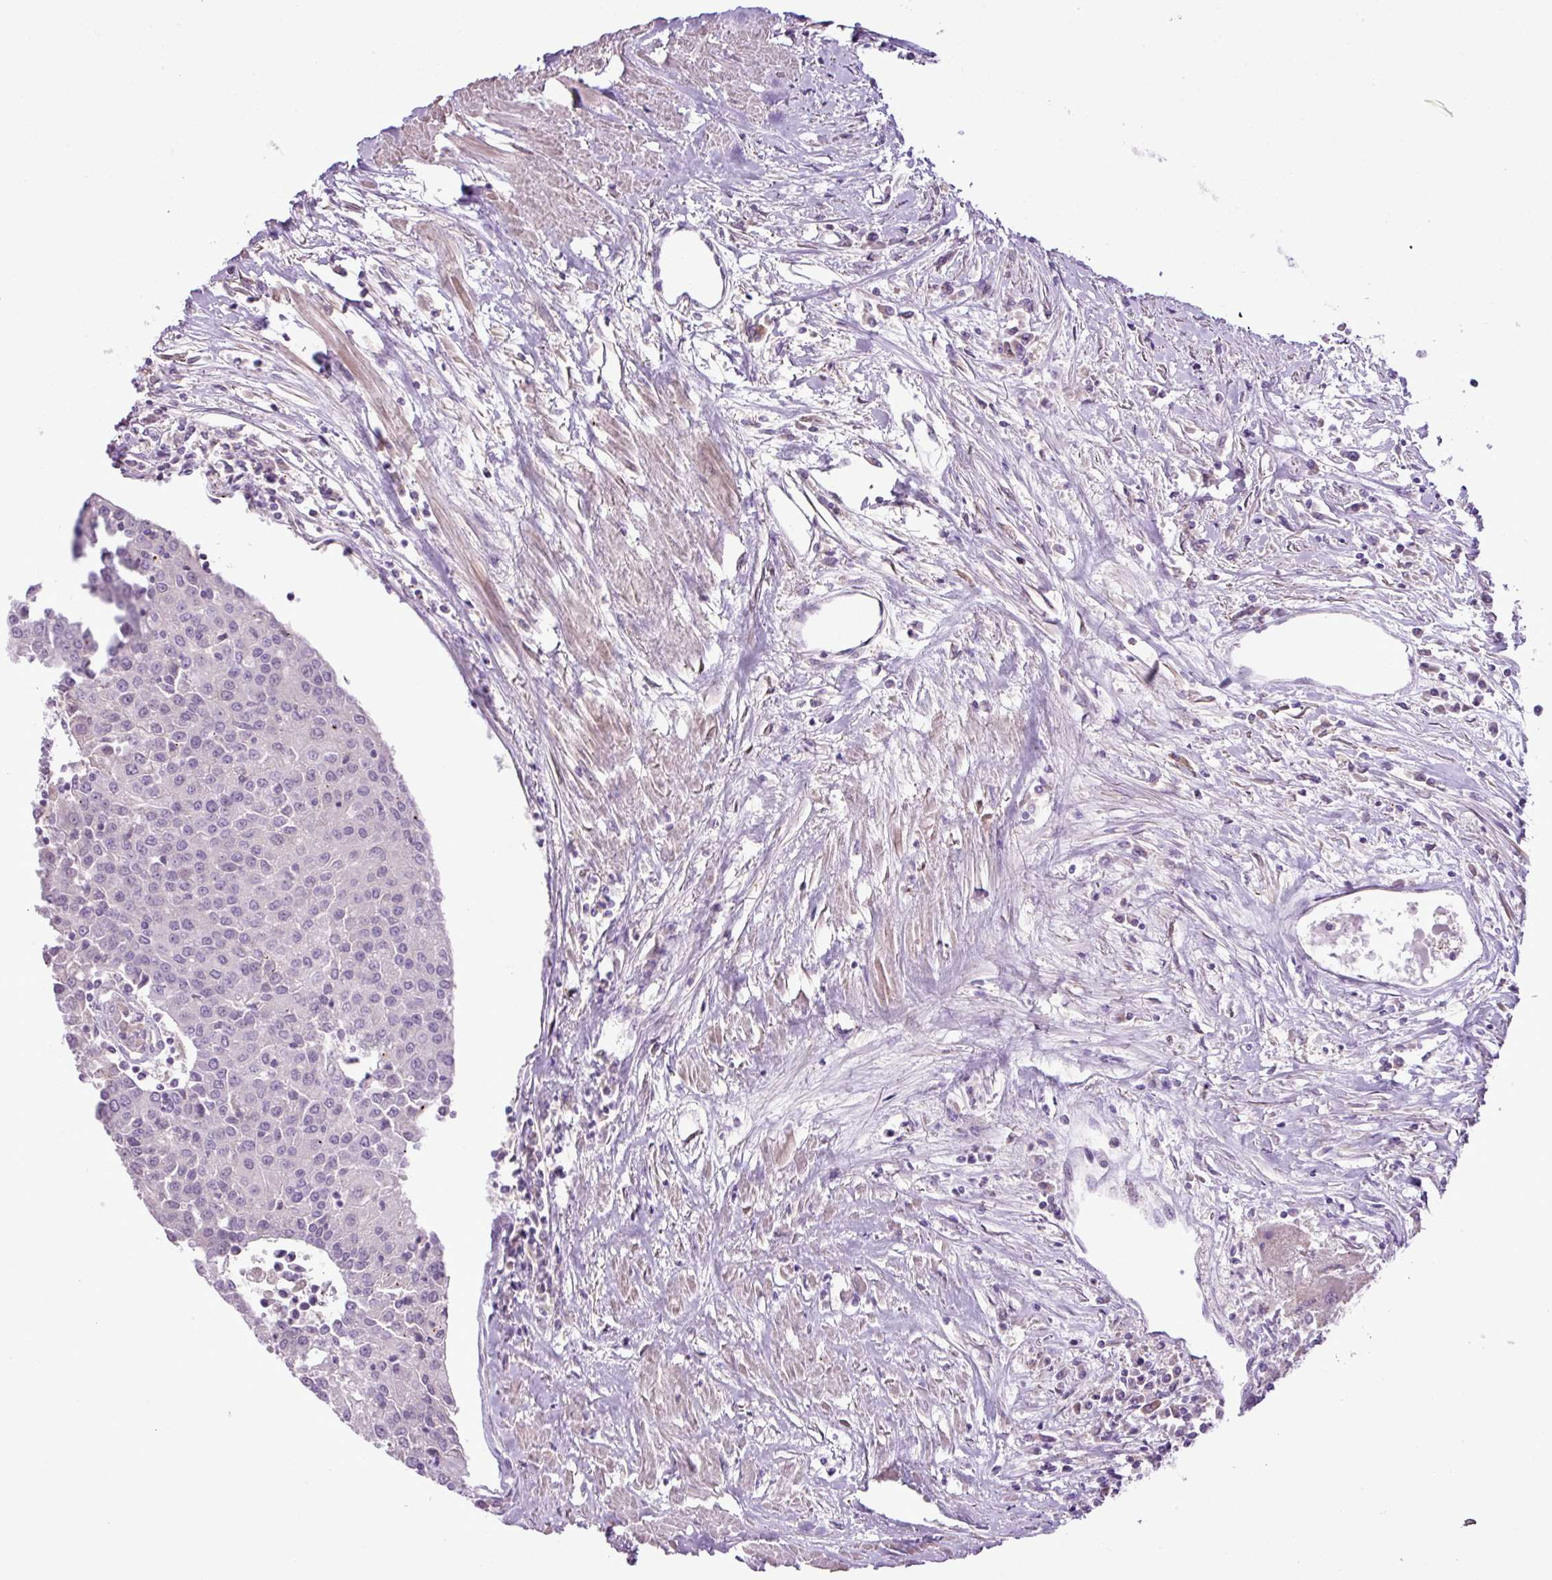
{"staining": {"intensity": "negative", "quantity": "none", "location": "none"}, "tissue": "urothelial cancer", "cell_type": "Tumor cells", "image_type": "cancer", "snomed": [{"axis": "morphology", "description": "Urothelial carcinoma, High grade"}, {"axis": "topography", "description": "Urinary bladder"}], "caption": "There is no significant expression in tumor cells of urothelial cancer.", "gene": "DNAJB13", "patient": {"sex": "female", "age": 85}}